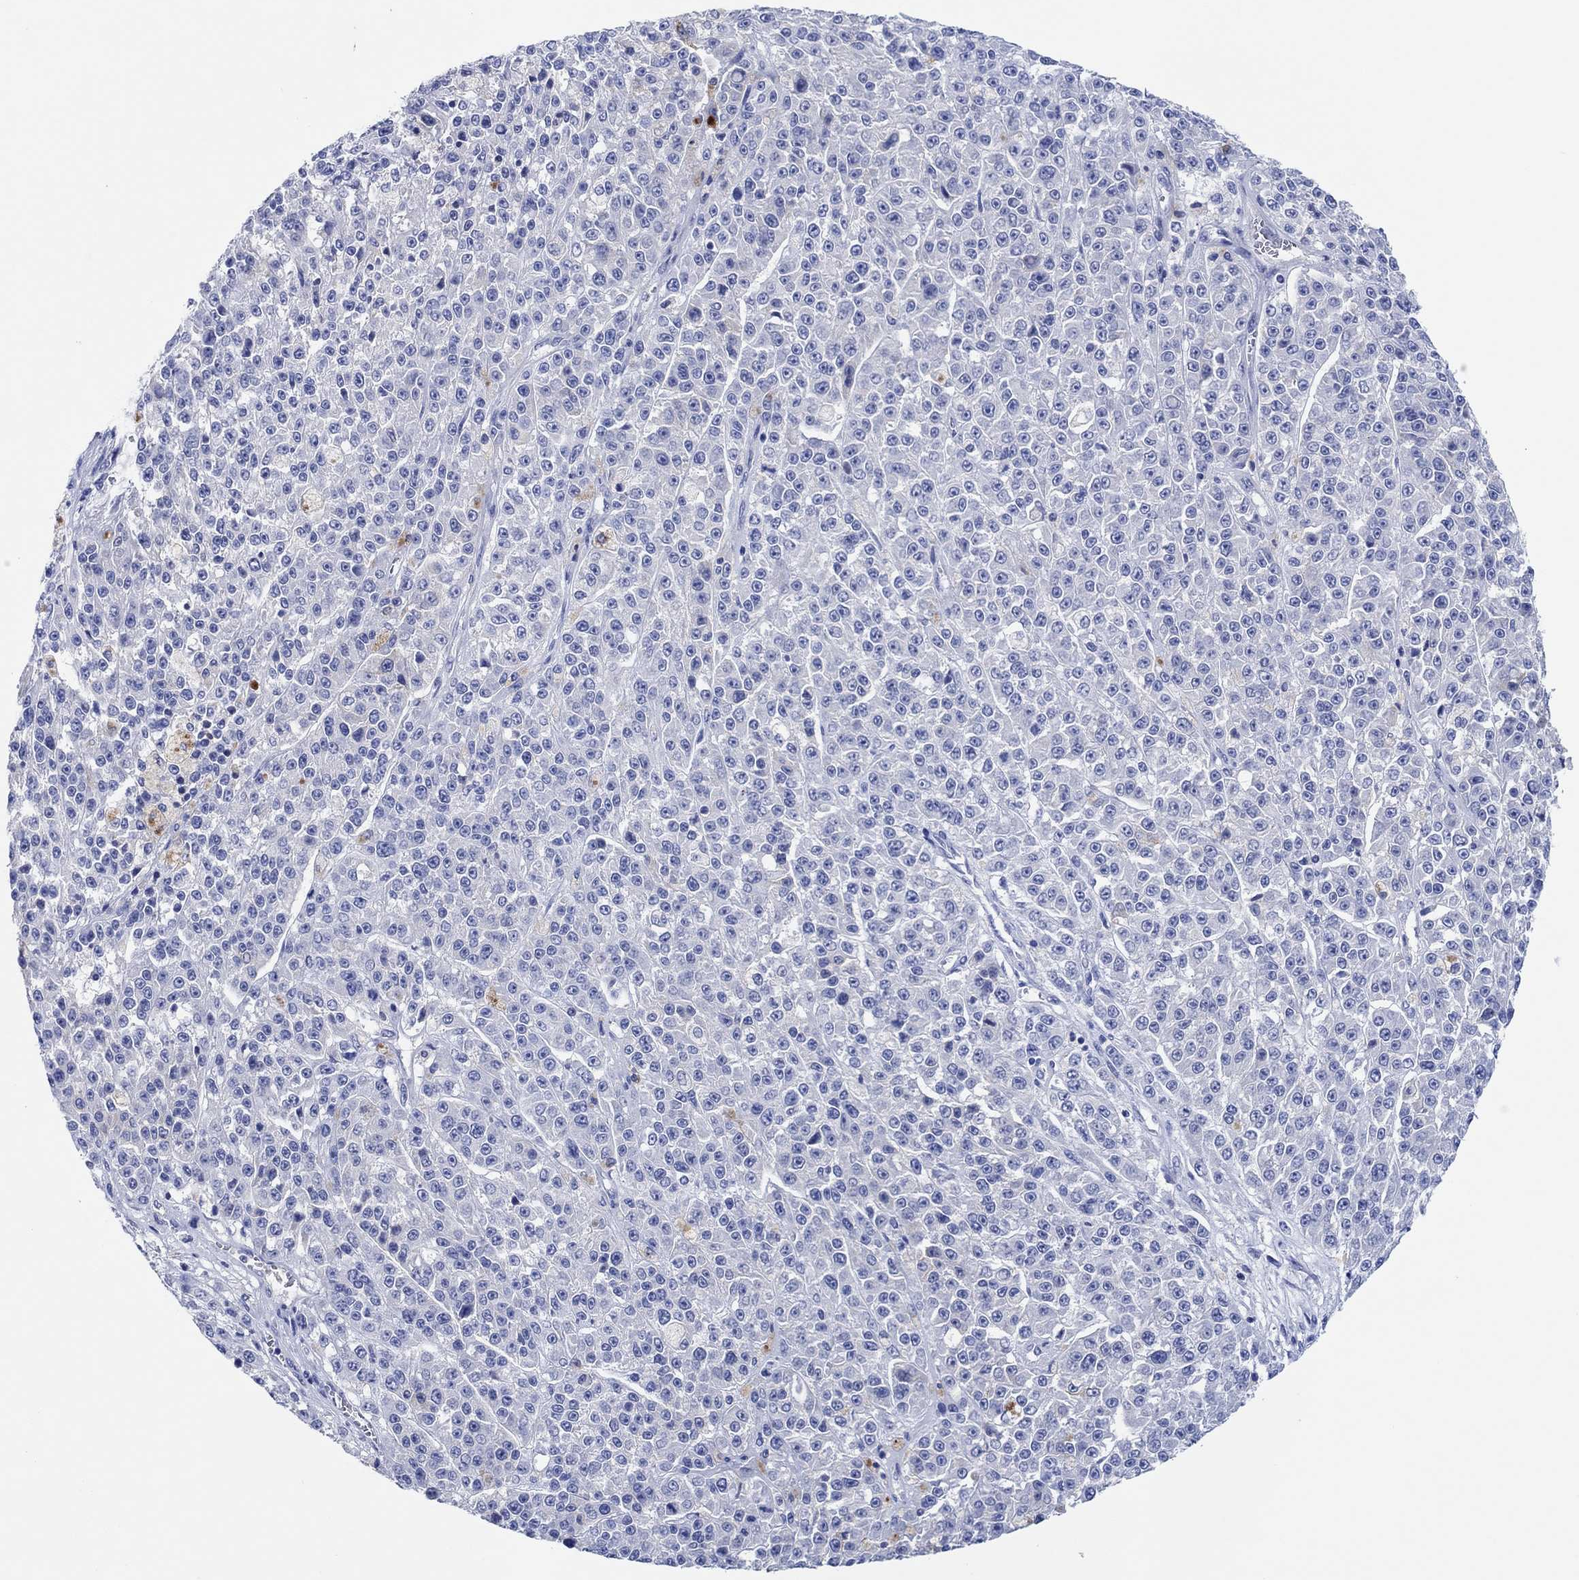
{"staining": {"intensity": "negative", "quantity": "none", "location": "none"}, "tissue": "melanoma", "cell_type": "Tumor cells", "image_type": "cancer", "snomed": [{"axis": "morphology", "description": "Malignant melanoma, NOS"}, {"axis": "topography", "description": "Skin"}], "caption": "Tumor cells show no significant expression in melanoma.", "gene": "CPNE6", "patient": {"sex": "female", "age": 58}}